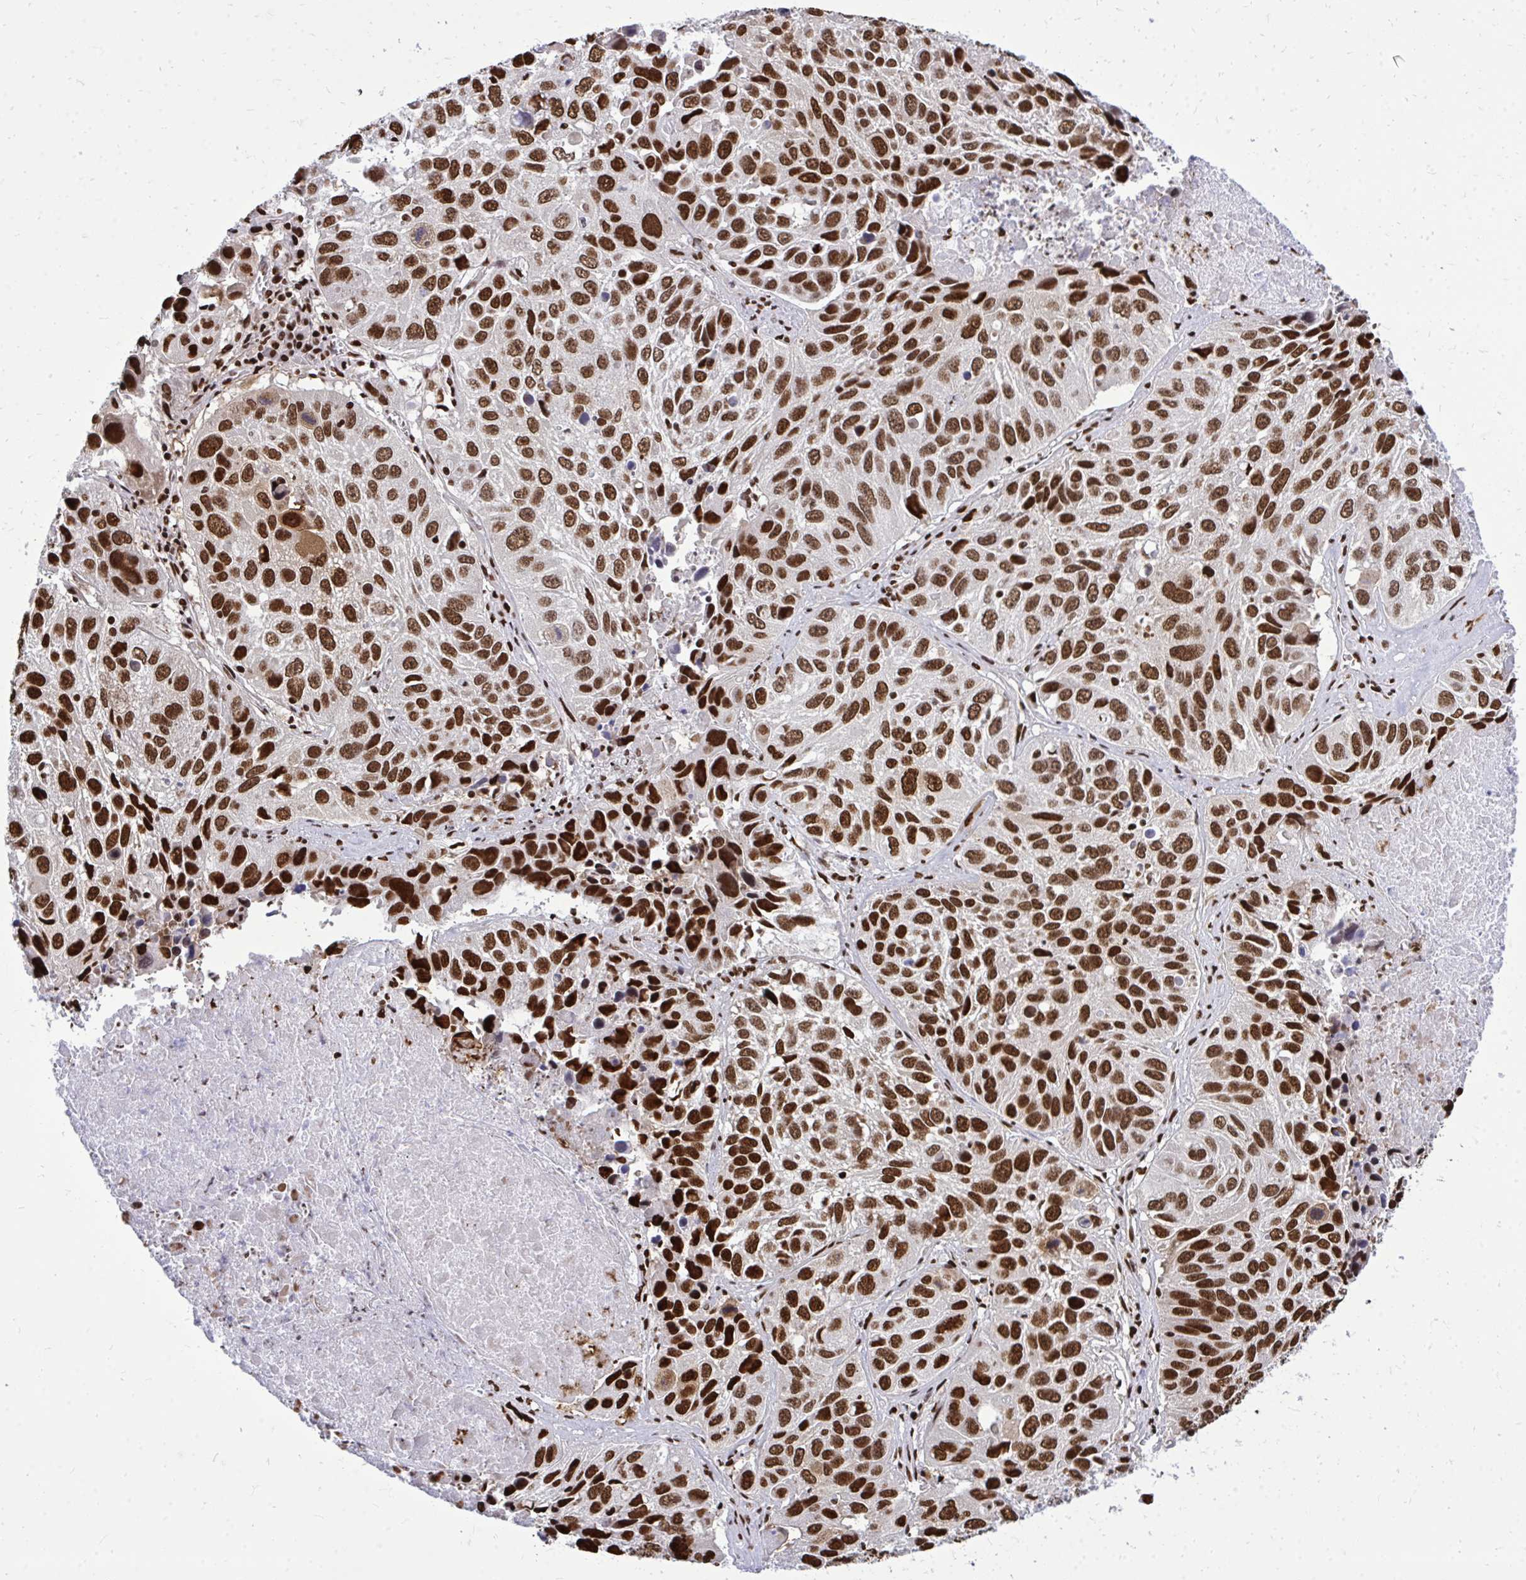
{"staining": {"intensity": "strong", "quantity": ">75%", "location": "nuclear"}, "tissue": "lung cancer", "cell_type": "Tumor cells", "image_type": "cancer", "snomed": [{"axis": "morphology", "description": "Squamous cell carcinoma, NOS"}, {"axis": "topography", "description": "Lung"}], "caption": "Protein expression analysis of squamous cell carcinoma (lung) reveals strong nuclear staining in approximately >75% of tumor cells.", "gene": "TBL1Y", "patient": {"sex": "female", "age": 61}}